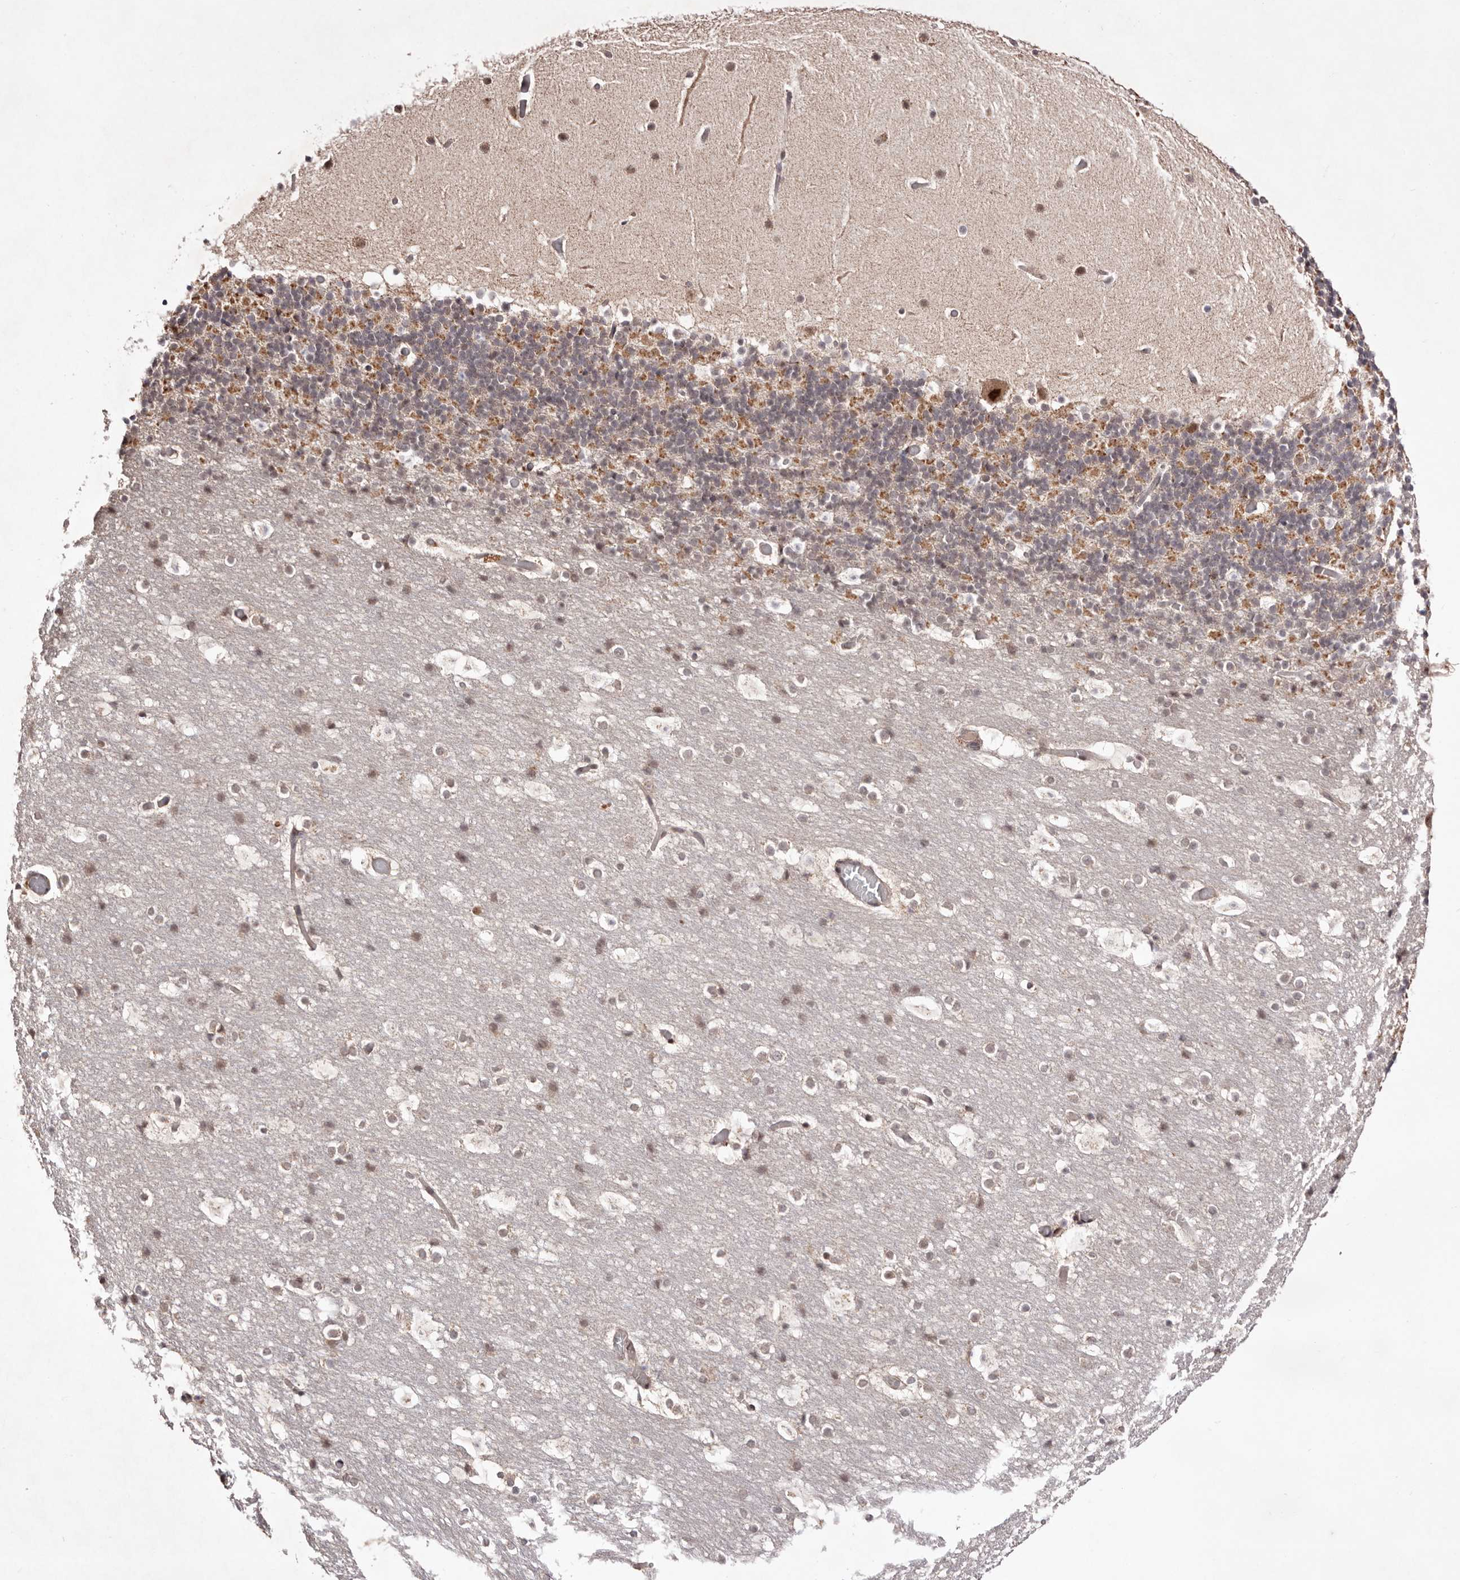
{"staining": {"intensity": "weak", "quantity": "25%-75%", "location": "cytoplasmic/membranous,nuclear"}, "tissue": "cerebellum", "cell_type": "Cells in granular layer", "image_type": "normal", "snomed": [{"axis": "morphology", "description": "Normal tissue, NOS"}, {"axis": "topography", "description": "Cerebellum"}], "caption": "Weak cytoplasmic/membranous,nuclear protein staining is identified in approximately 25%-75% of cells in granular layer in cerebellum. Immunohistochemistry stains the protein in brown and the nuclei are stained blue.", "gene": "EGR3", "patient": {"sex": "male", "age": 57}}